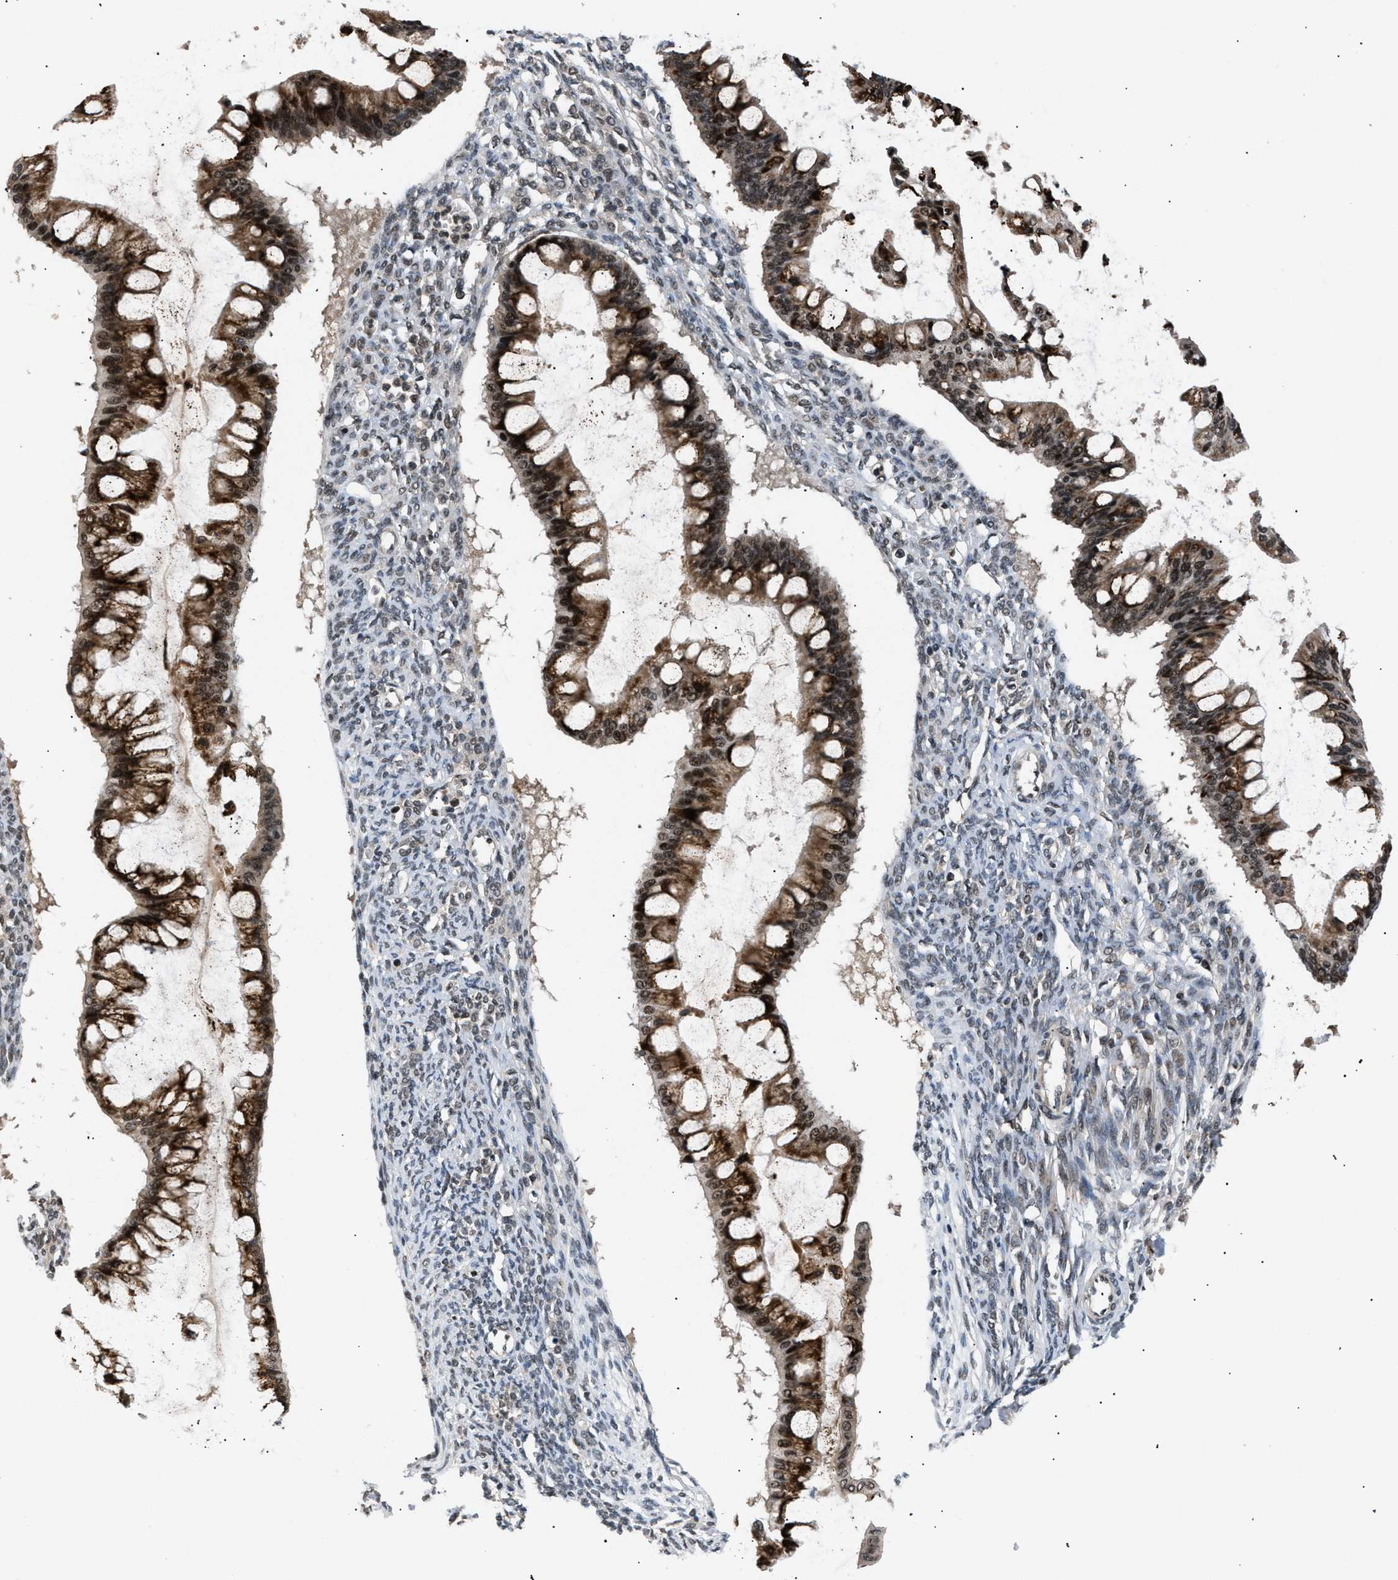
{"staining": {"intensity": "strong", "quantity": ">75%", "location": "cytoplasmic/membranous,nuclear"}, "tissue": "ovarian cancer", "cell_type": "Tumor cells", "image_type": "cancer", "snomed": [{"axis": "morphology", "description": "Cystadenocarcinoma, mucinous, NOS"}, {"axis": "topography", "description": "Ovary"}], "caption": "IHC (DAB) staining of ovarian cancer (mucinous cystadenocarcinoma) reveals strong cytoplasmic/membranous and nuclear protein staining in about >75% of tumor cells.", "gene": "RBM5", "patient": {"sex": "female", "age": 73}}